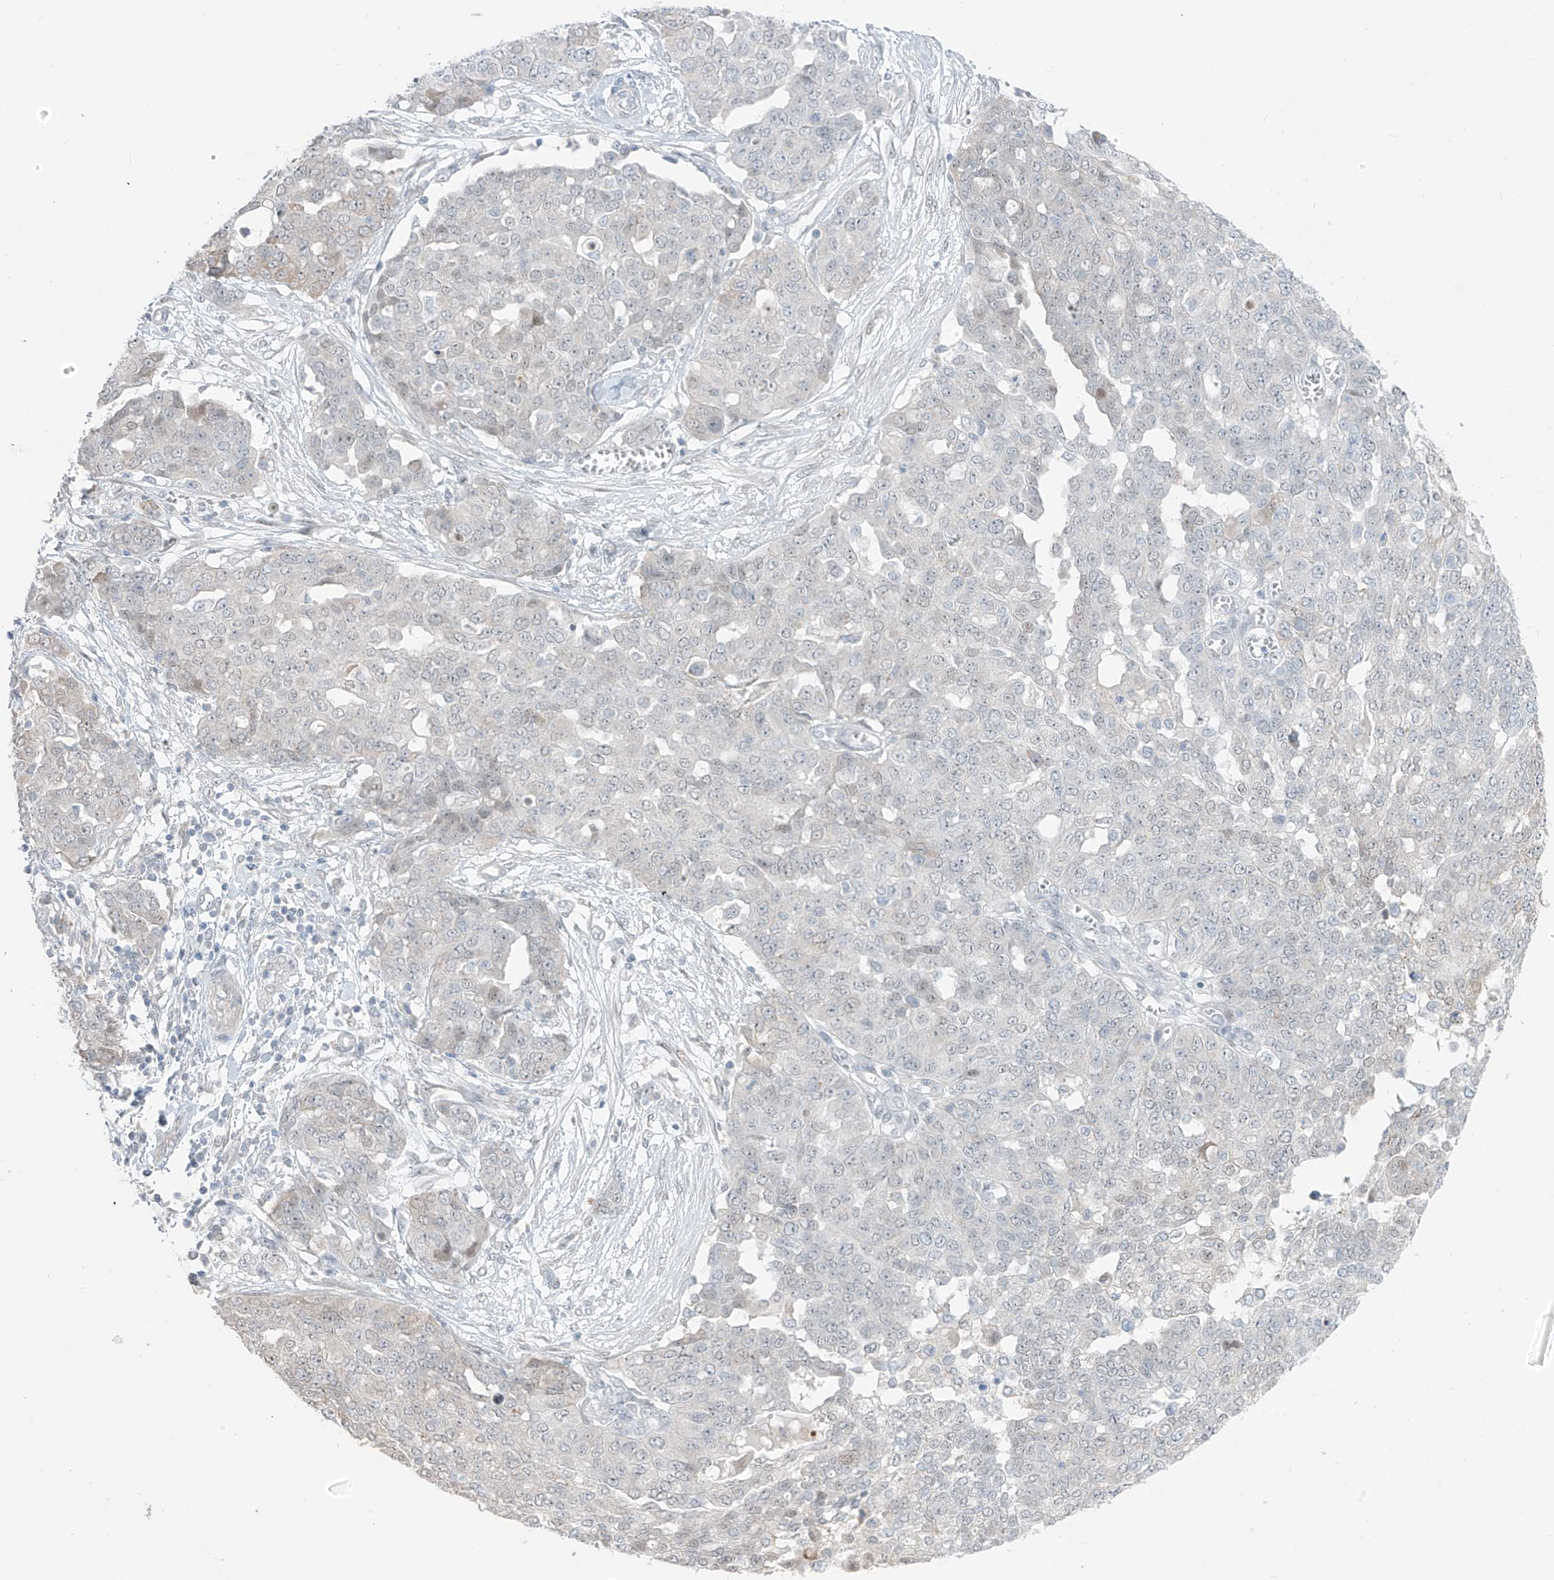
{"staining": {"intensity": "negative", "quantity": "none", "location": "none"}, "tissue": "ovarian cancer", "cell_type": "Tumor cells", "image_type": "cancer", "snomed": [{"axis": "morphology", "description": "Cystadenocarcinoma, serous, NOS"}, {"axis": "topography", "description": "Soft tissue"}, {"axis": "topography", "description": "Ovary"}], "caption": "Immunohistochemical staining of serous cystadenocarcinoma (ovarian) shows no significant staining in tumor cells.", "gene": "ASPRV1", "patient": {"sex": "female", "age": 57}}